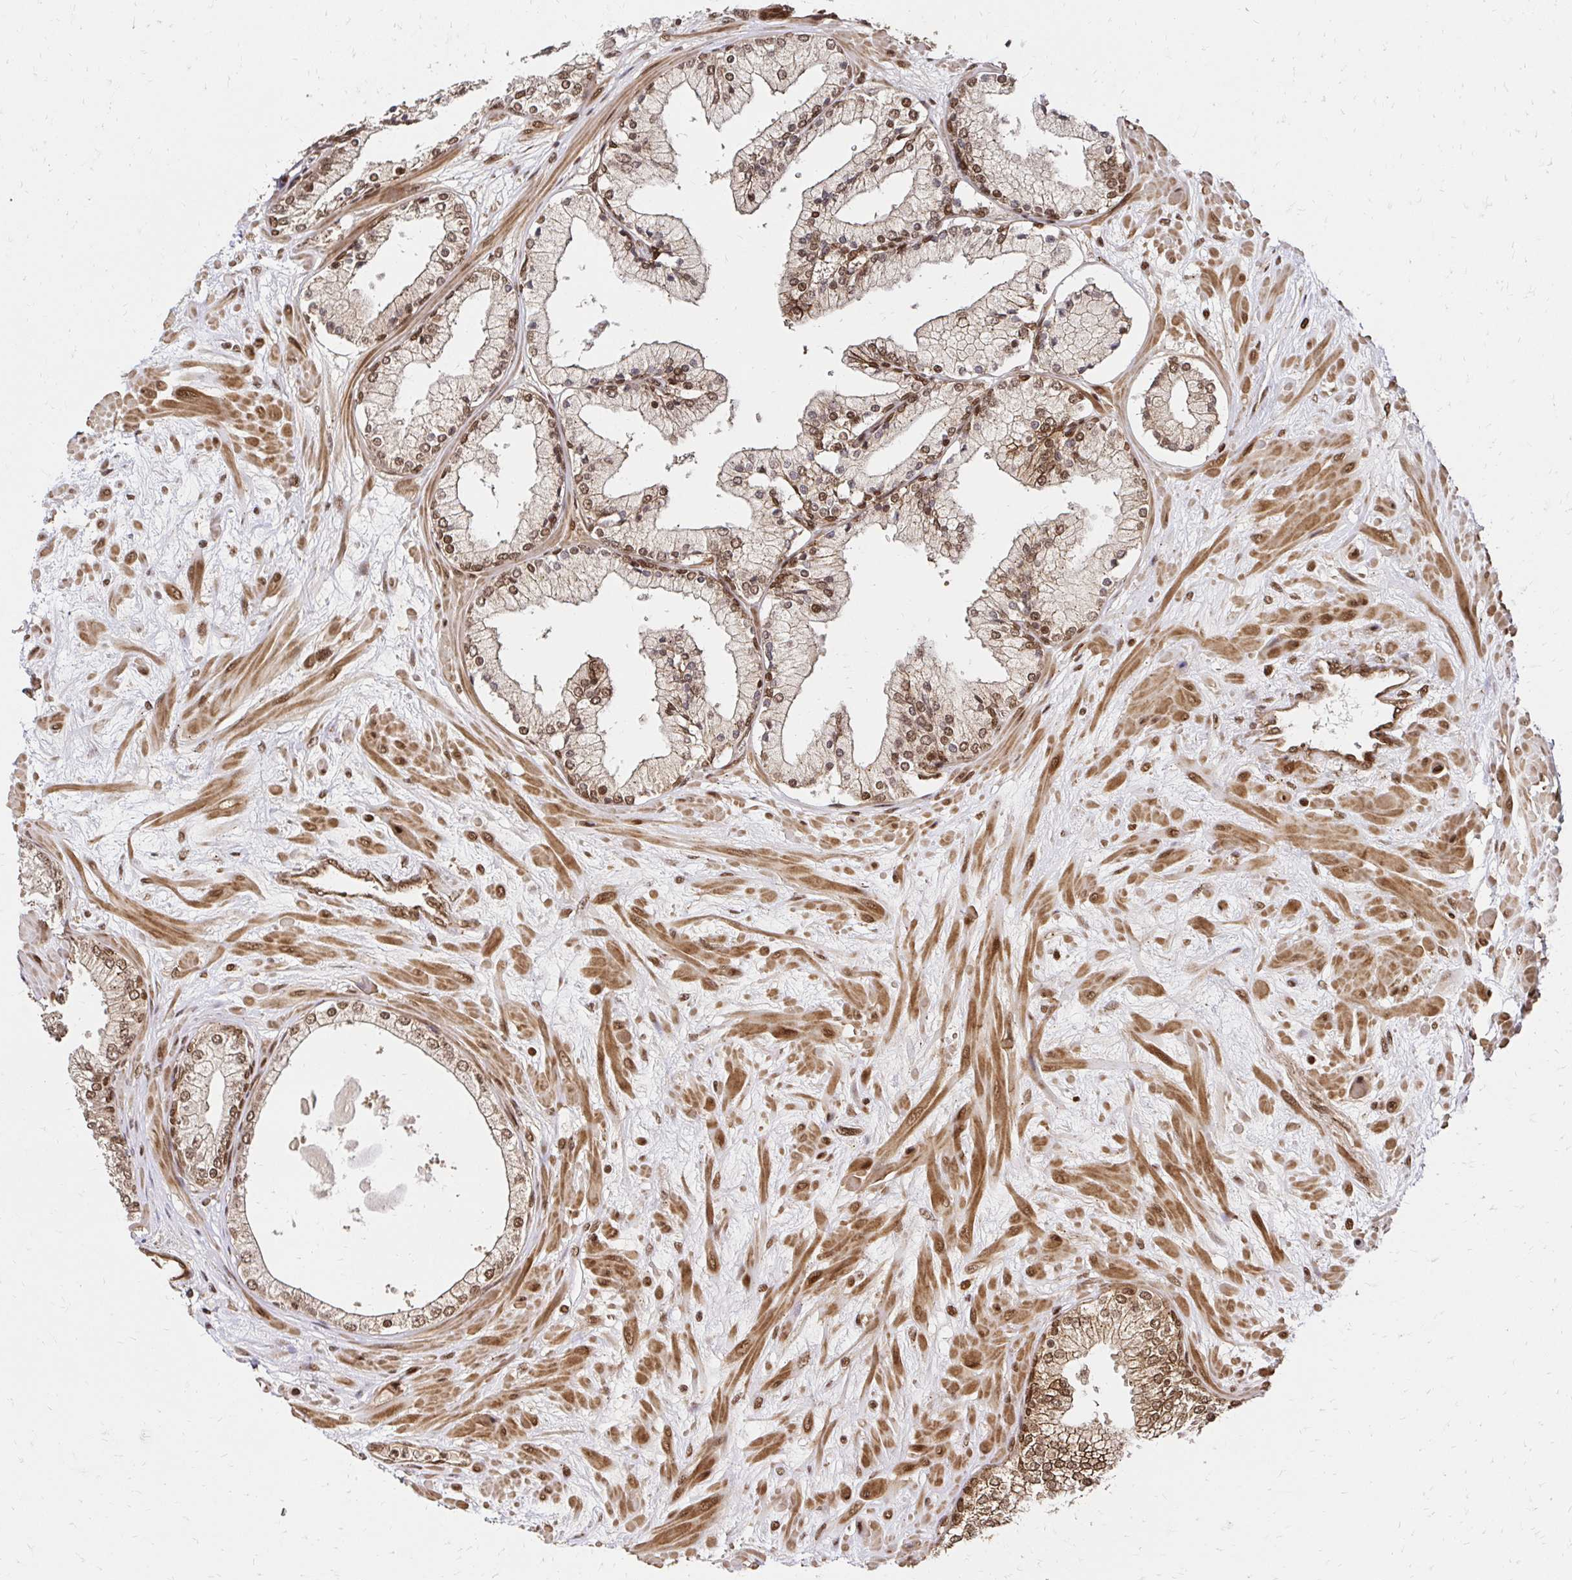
{"staining": {"intensity": "strong", "quantity": ">75%", "location": "cytoplasmic/membranous,nuclear"}, "tissue": "prostate", "cell_type": "Glandular cells", "image_type": "normal", "snomed": [{"axis": "morphology", "description": "Normal tissue, NOS"}, {"axis": "topography", "description": "Prostate"}, {"axis": "topography", "description": "Peripheral nerve tissue"}], "caption": "Brown immunohistochemical staining in normal human prostate reveals strong cytoplasmic/membranous,nuclear positivity in approximately >75% of glandular cells.", "gene": "GLYR1", "patient": {"sex": "male", "age": 61}}